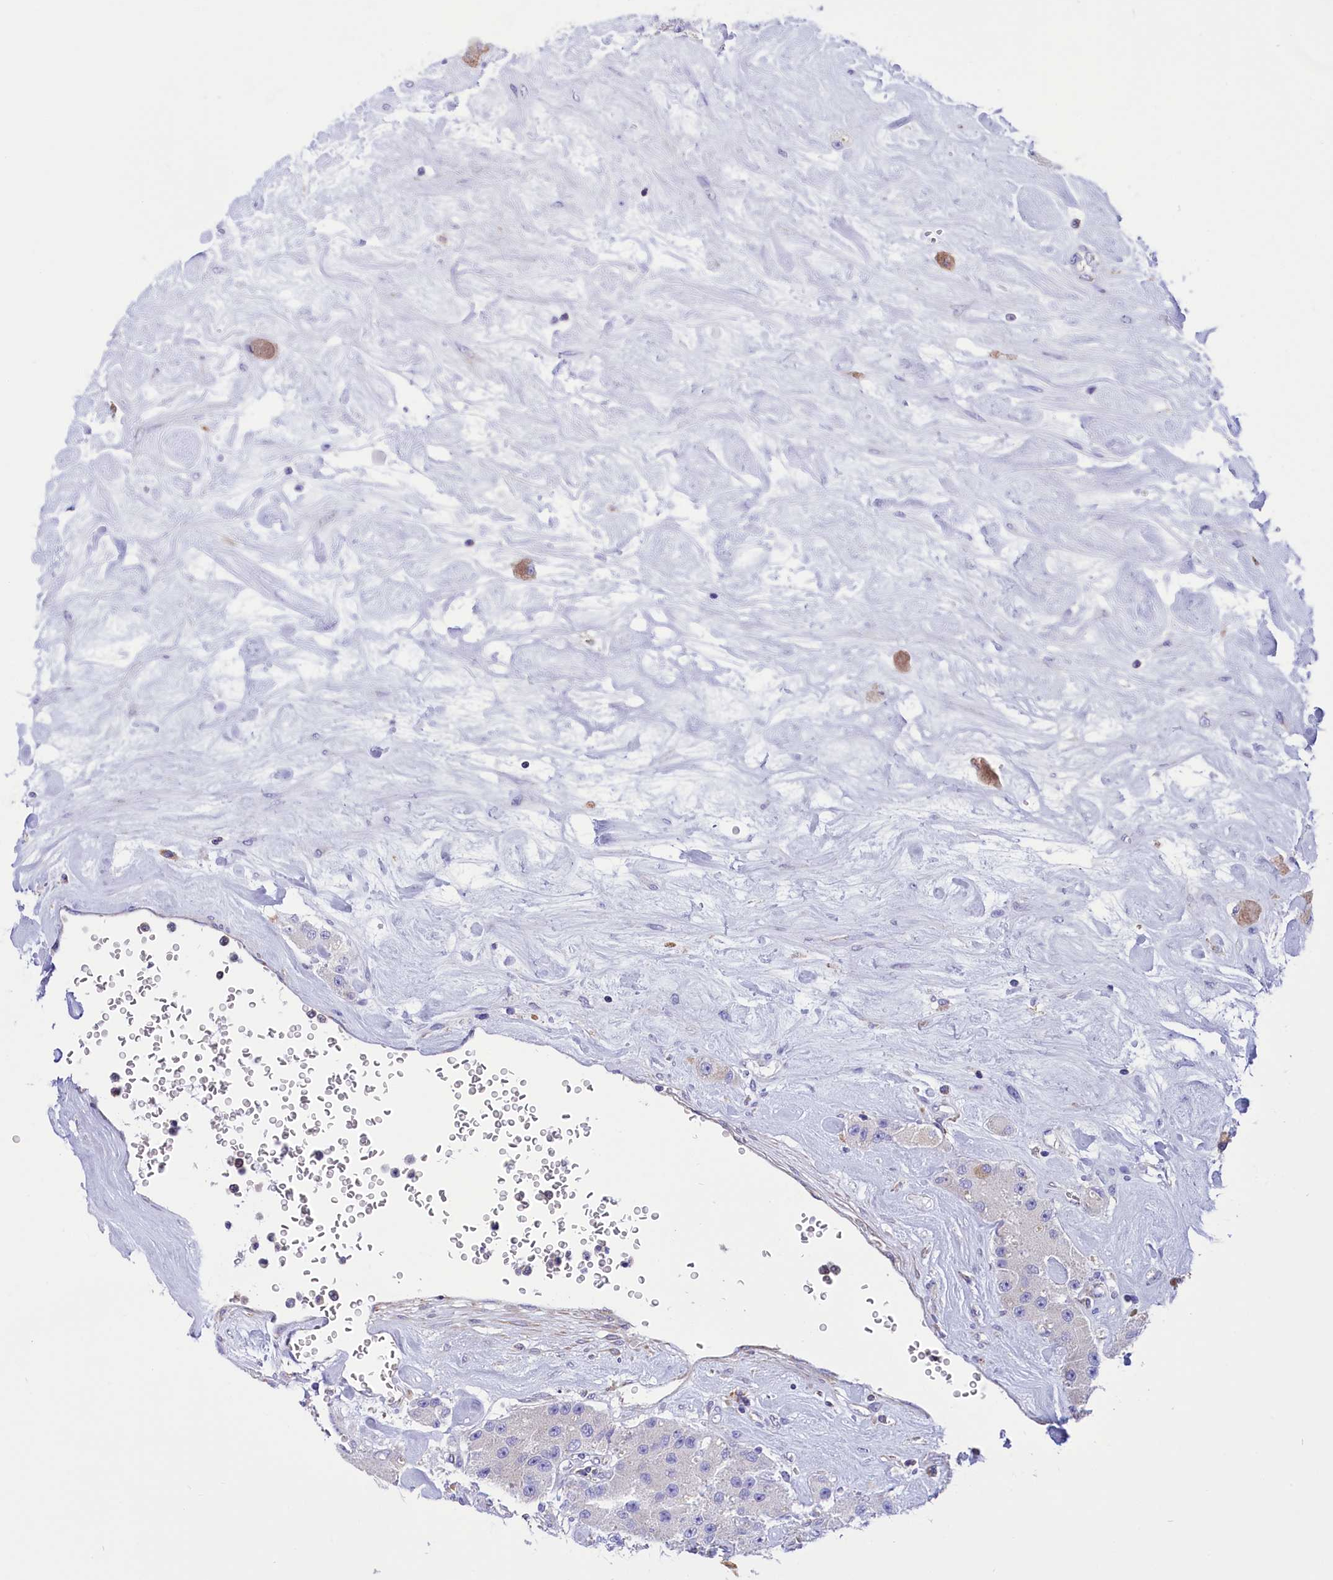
{"staining": {"intensity": "negative", "quantity": "none", "location": "none"}, "tissue": "carcinoid", "cell_type": "Tumor cells", "image_type": "cancer", "snomed": [{"axis": "morphology", "description": "Carcinoid, malignant, NOS"}, {"axis": "topography", "description": "Pancreas"}], "caption": "Carcinoid (malignant) was stained to show a protein in brown. There is no significant staining in tumor cells.", "gene": "CORO7-PAM16", "patient": {"sex": "male", "age": 41}}